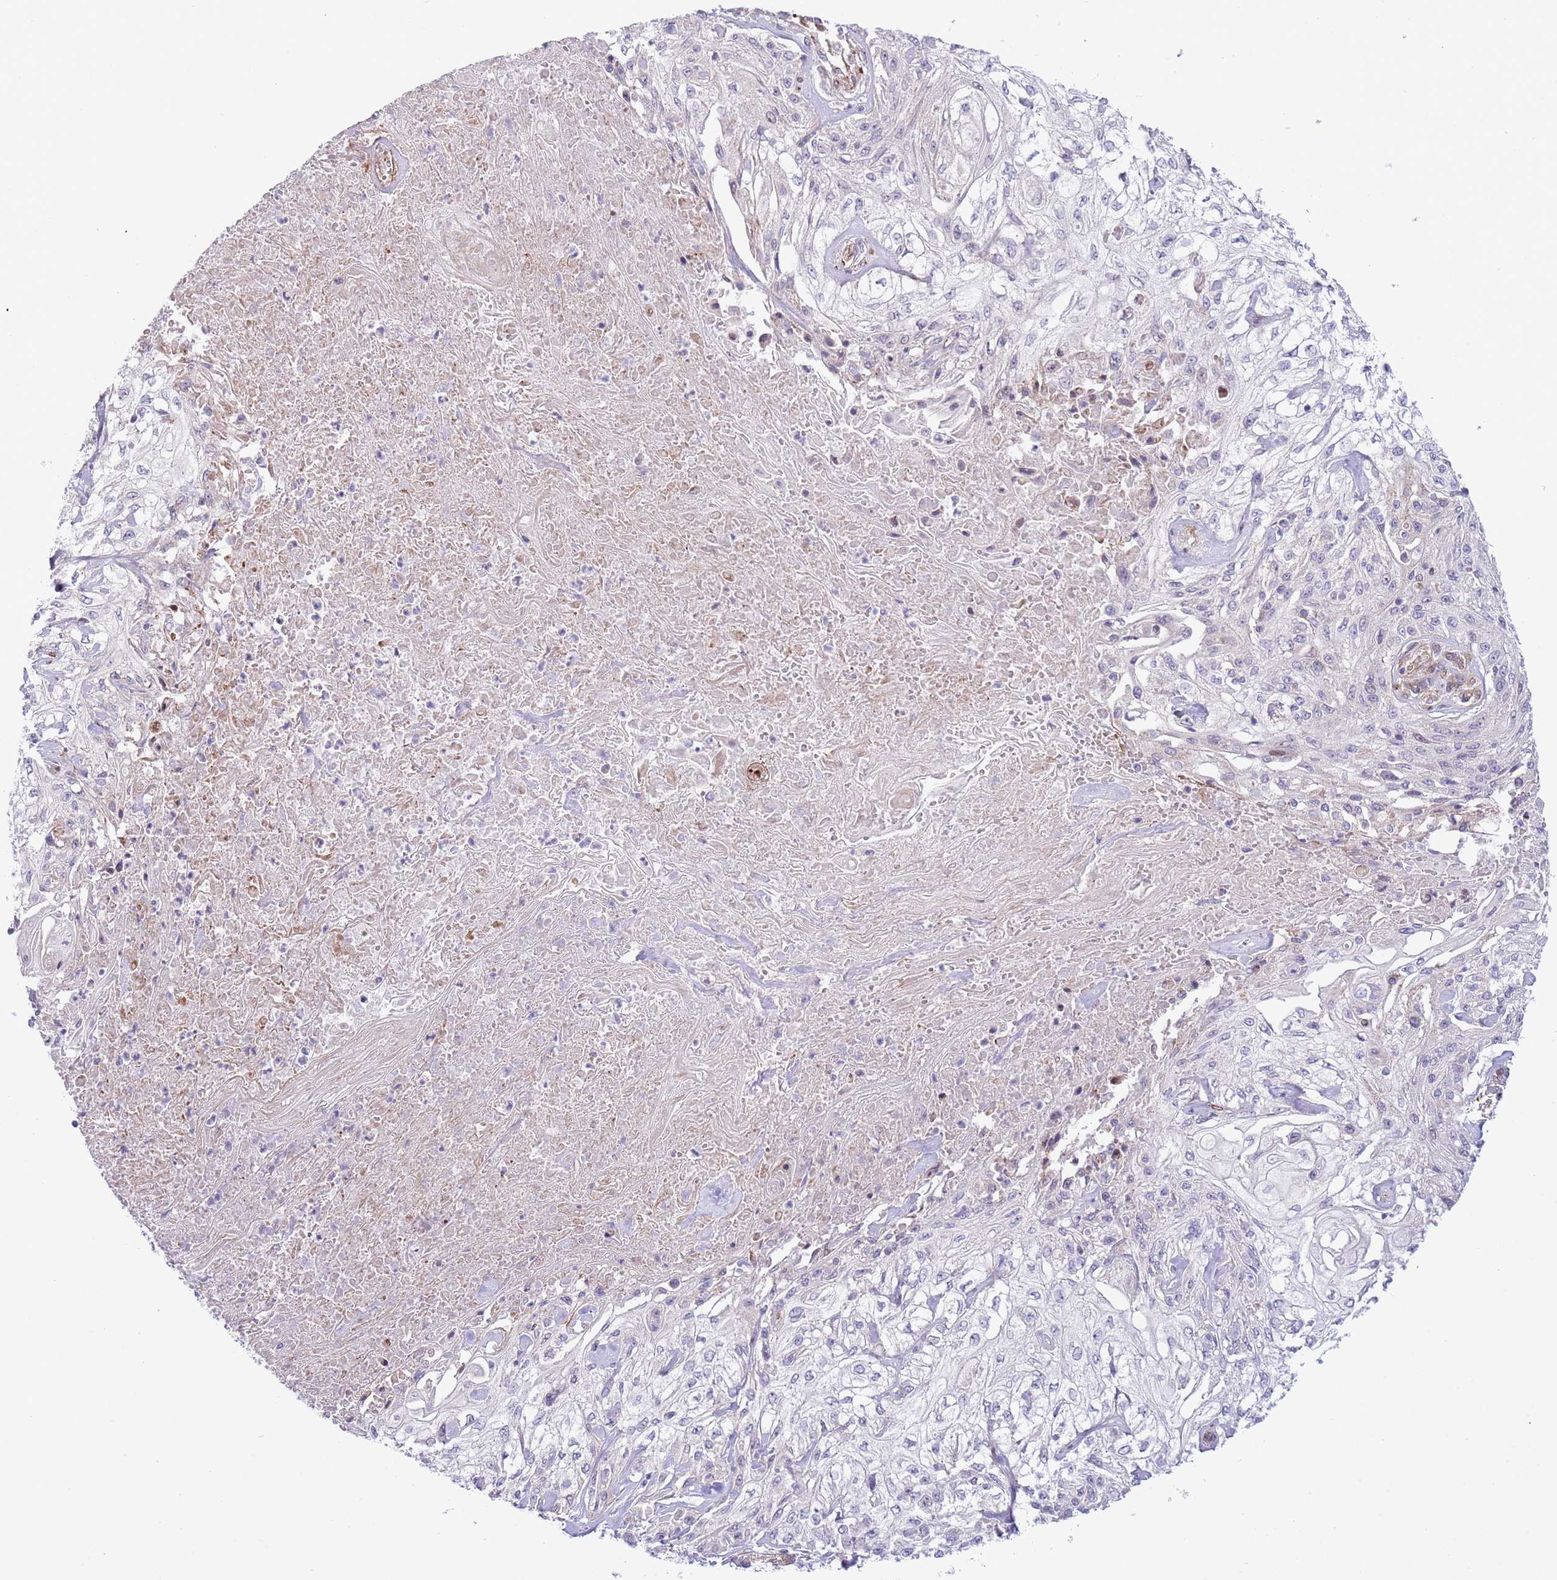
{"staining": {"intensity": "negative", "quantity": "none", "location": "none"}, "tissue": "skin cancer", "cell_type": "Tumor cells", "image_type": "cancer", "snomed": [{"axis": "morphology", "description": "Squamous cell carcinoma, NOS"}, {"axis": "morphology", "description": "Squamous cell carcinoma, metastatic, NOS"}, {"axis": "topography", "description": "Skin"}, {"axis": "topography", "description": "Lymph node"}], "caption": "High power microscopy photomicrograph of an immunohistochemistry (IHC) photomicrograph of skin cancer (squamous cell carcinoma), revealing no significant expression in tumor cells.", "gene": "NEK3", "patient": {"sex": "male", "age": 75}}